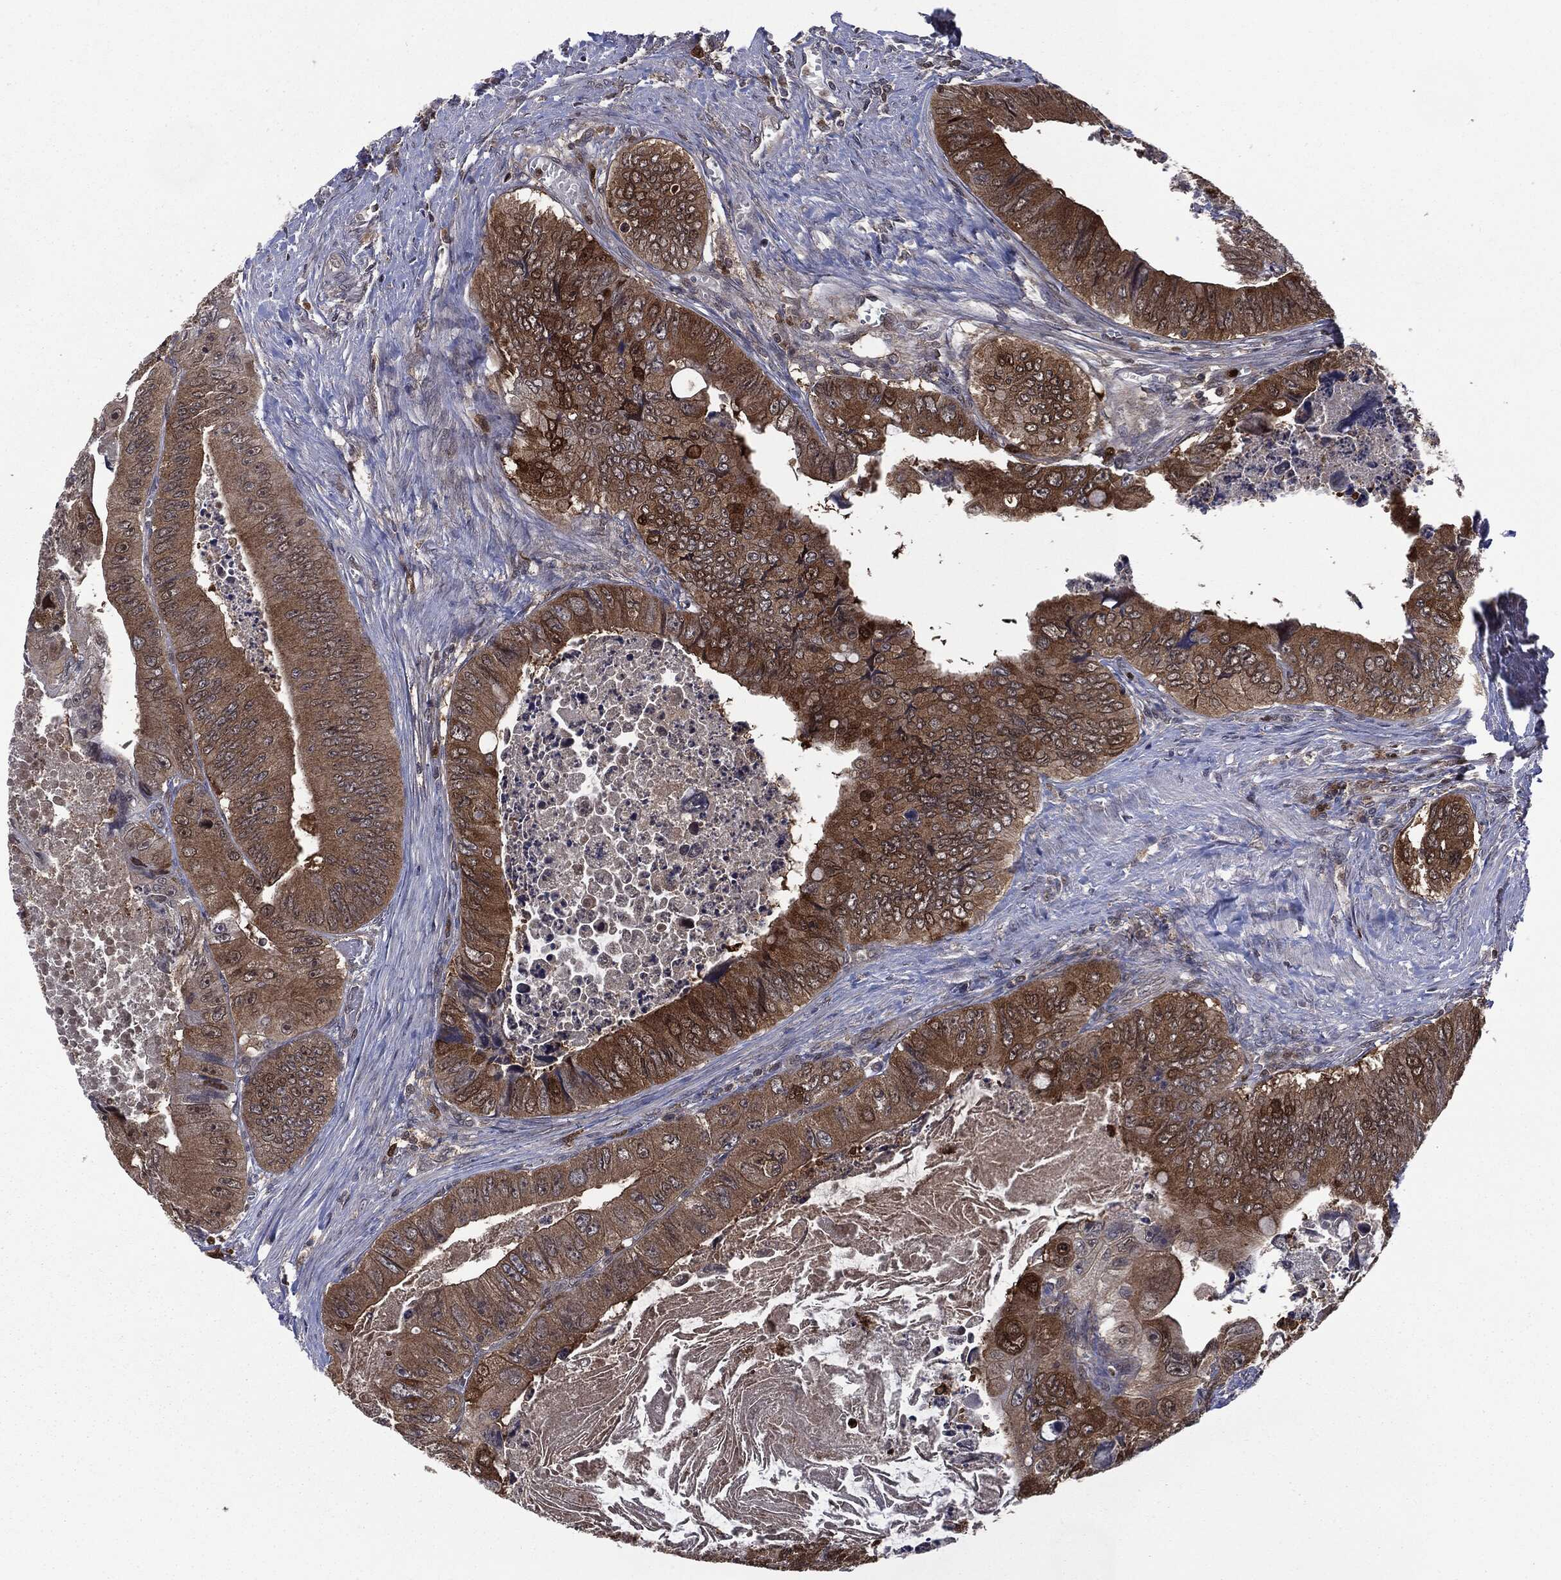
{"staining": {"intensity": "strong", "quantity": ">75%", "location": "cytoplasmic/membranous"}, "tissue": "colorectal cancer", "cell_type": "Tumor cells", "image_type": "cancer", "snomed": [{"axis": "morphology", "description": "Adenocarcinoma, NOS"}, {"axis": "topography", "description": "Colon"}], "caption": "The histopathology image demonstrates staining of adenocarcinoma (colorectal), revealing strong cytoplasmic/membranous protein positivity (brown color) within tumor cells.", "gene": "GPI", "patient": {"sex": "female", "age": 84}}